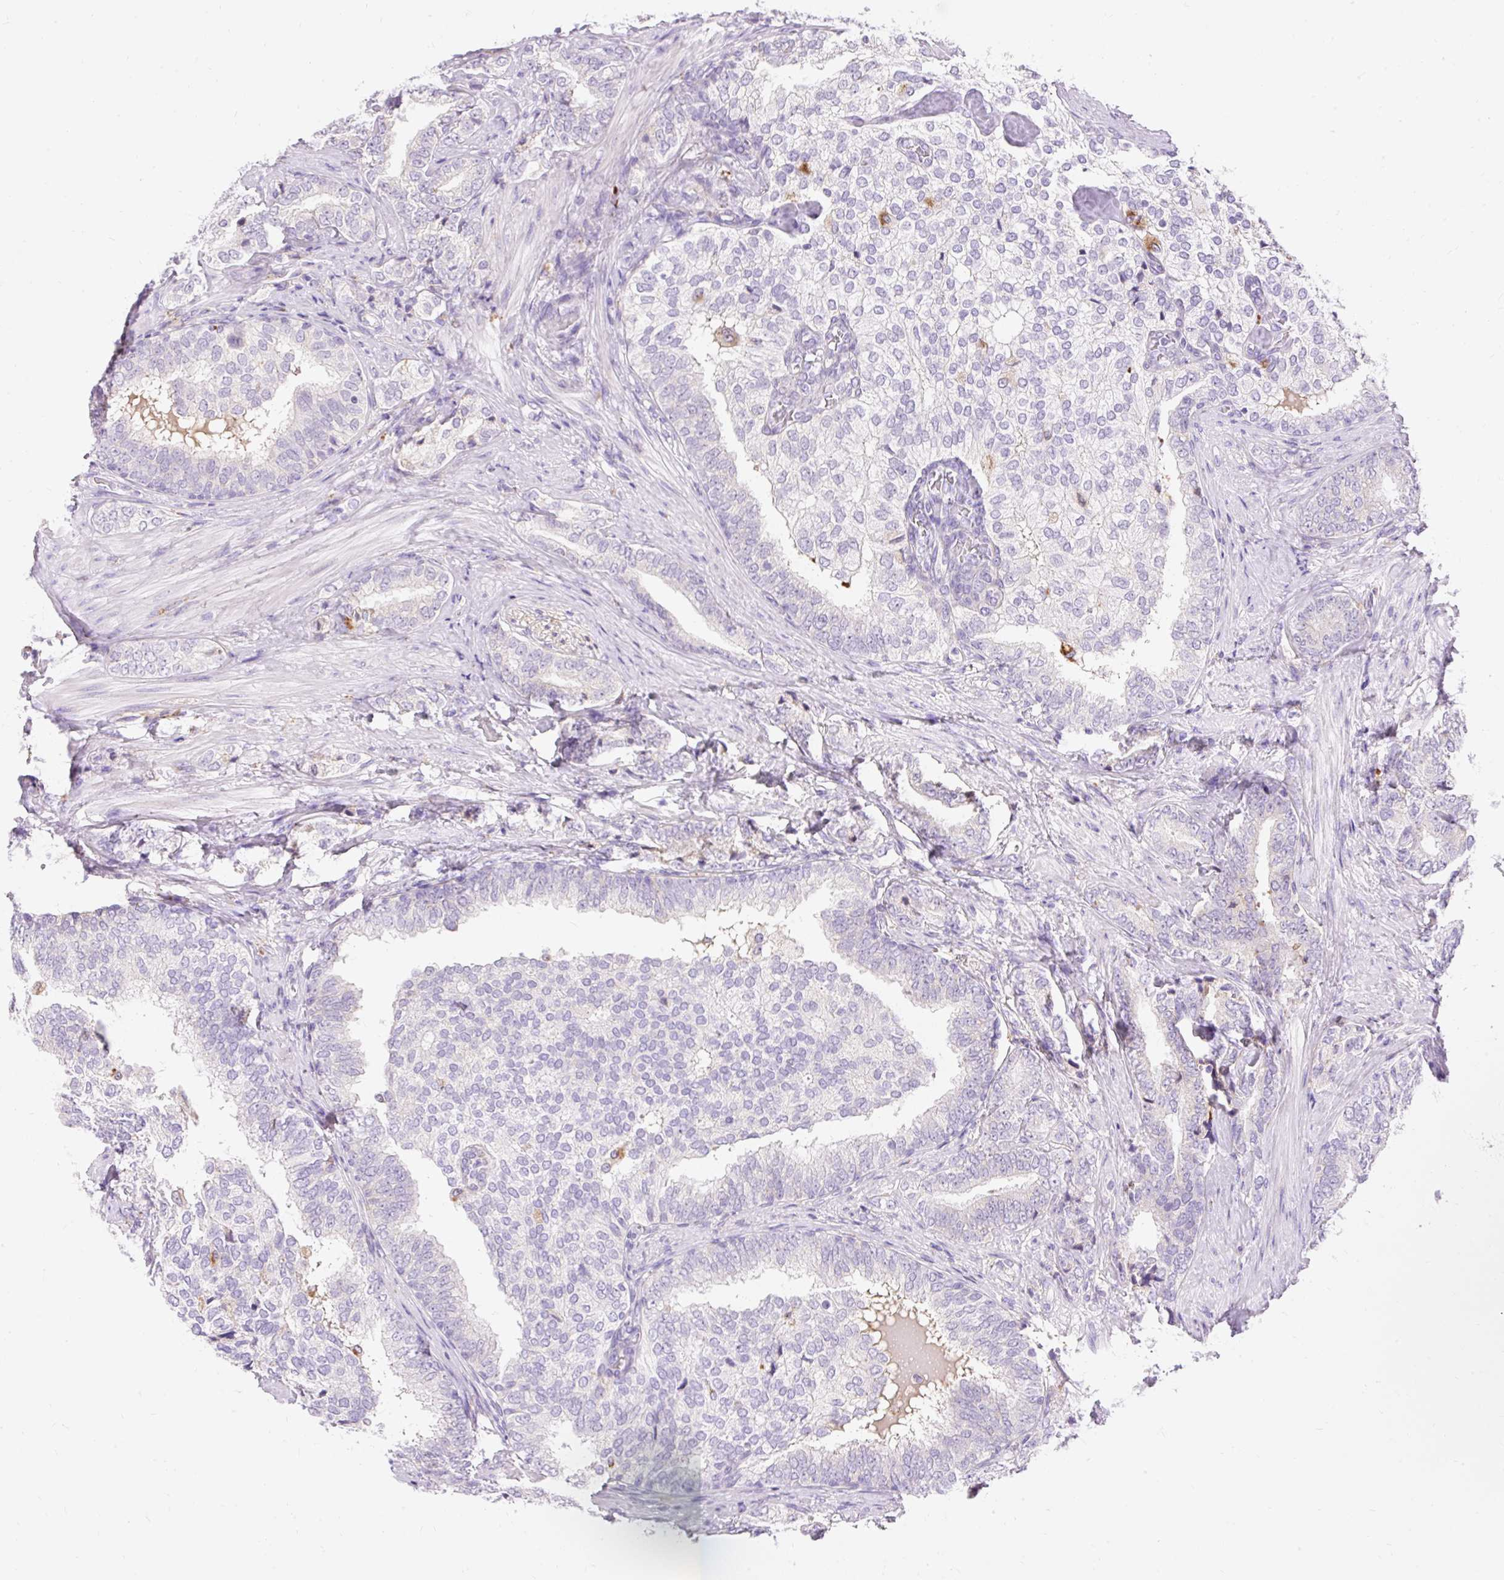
{"staining": {"intensity": "negative", "quantity": "none", "location": "none"}, "tissue": "prostate cancer", "cell_type": "Tumor cells", "image_type": "cancer", "snomed": [{"axis": "morphology", "description": "Adenocarcinoma, High grade"}, {"axis": "topography", "description": "Prostate"}], "caption": "DAB immunohistochemical staining of human prostate high-grade adenocarcinoma reveals no significant positivity in tumor cells.", "gene": "TMEM150C", "patient": {"sex": "male", "age": 72}}